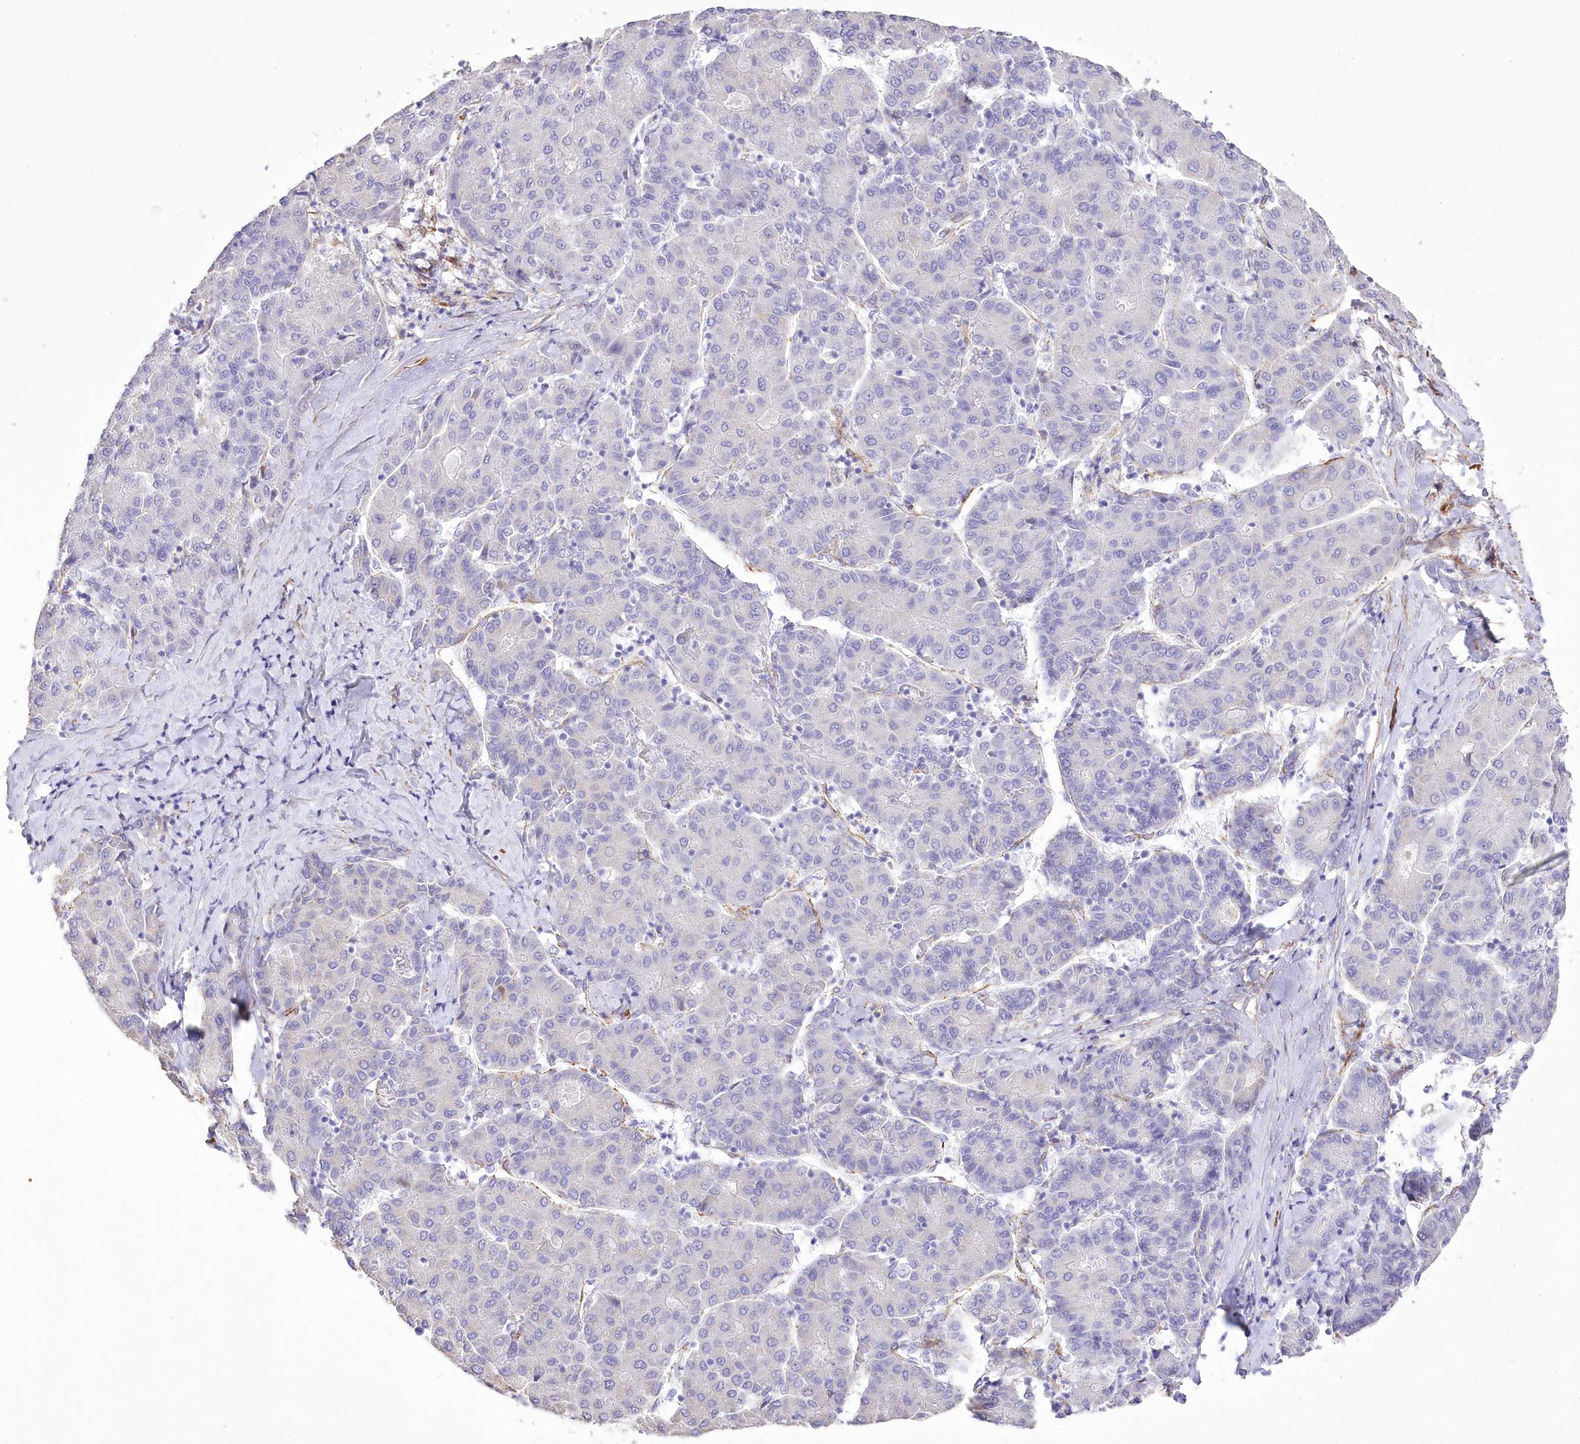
{"staining": {"intensity": "negative", "quantity": "none", "location": "none"}, "tissue": "liver cancer", "cell_type": "Tumor cells", "image_type": "cancer", "snomed": [{"axis": "morphology", "description": "Carcinoma, Hepatocellular, NOS"}, {"axis": "topography", "description": "Liver"}], "caption": "This is a photomicrograph of IHC staining of liver hepatocellular carcinoma, which shows no expression in tumor cells. (DAB (3,3'-diaminobenzidine) IHC with hematoxylin counter stain).", "gene": "SYNPO2", "patient": {"sex": "male", "age": 65}}